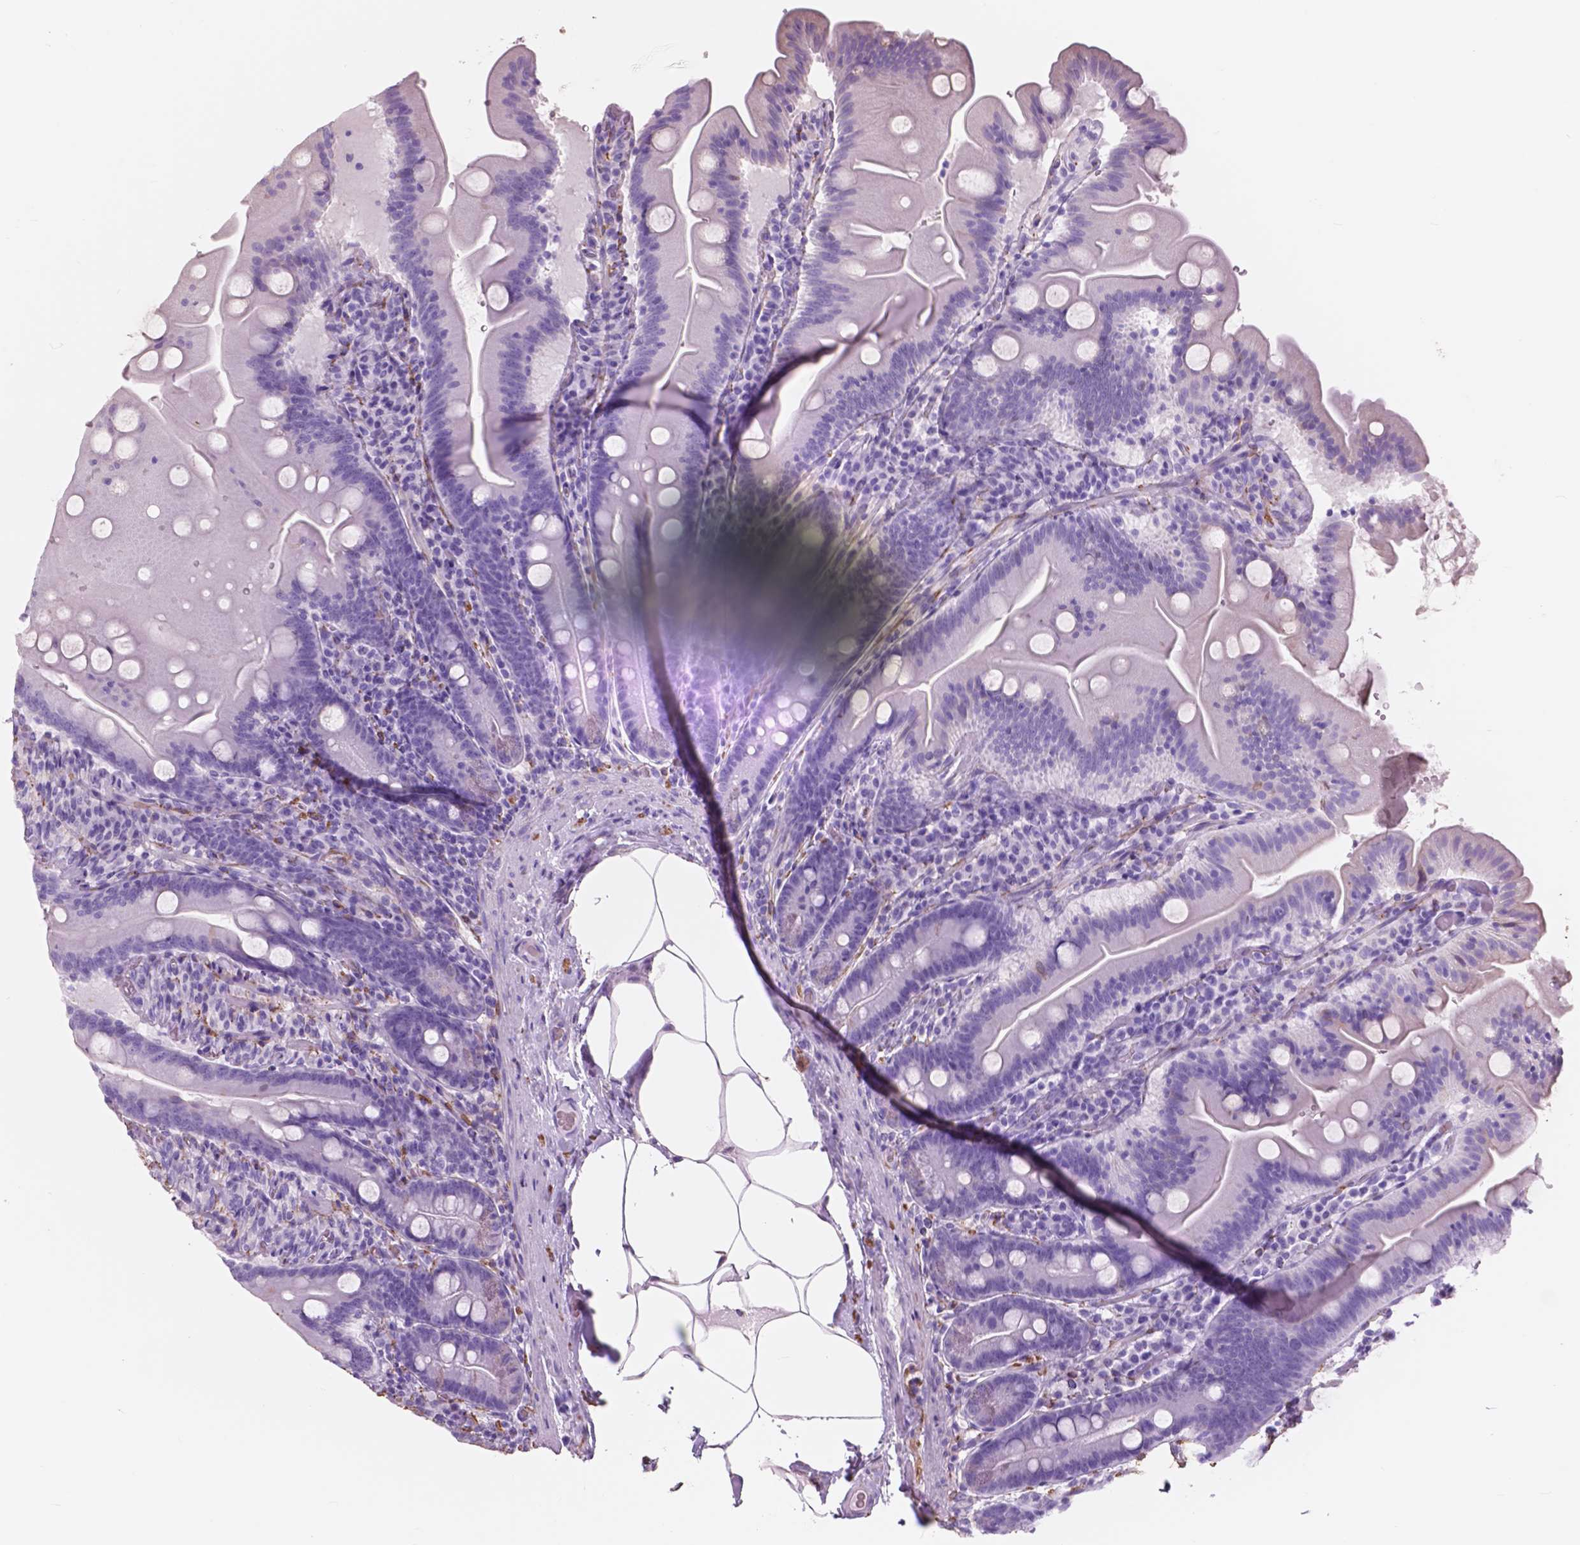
{"staining": {"intensity": "negative", "quantity": "none", "location": "none"}, "tissue": "small intestine", "cell_type": "Glandular cells", "image_type": "normal", "snomed": [{"axis": "morphology", "description": "Normal tissue, NOS"}, {"axis": "topography", "description": "Small intestine"}], "caption": "This is a histopathology image of immunohistochemistry staining of normal small intestine, which shows no positivity in glandular cells.", "gene": "FXYD2", "patient": {"sex": "male", "age": 37}}